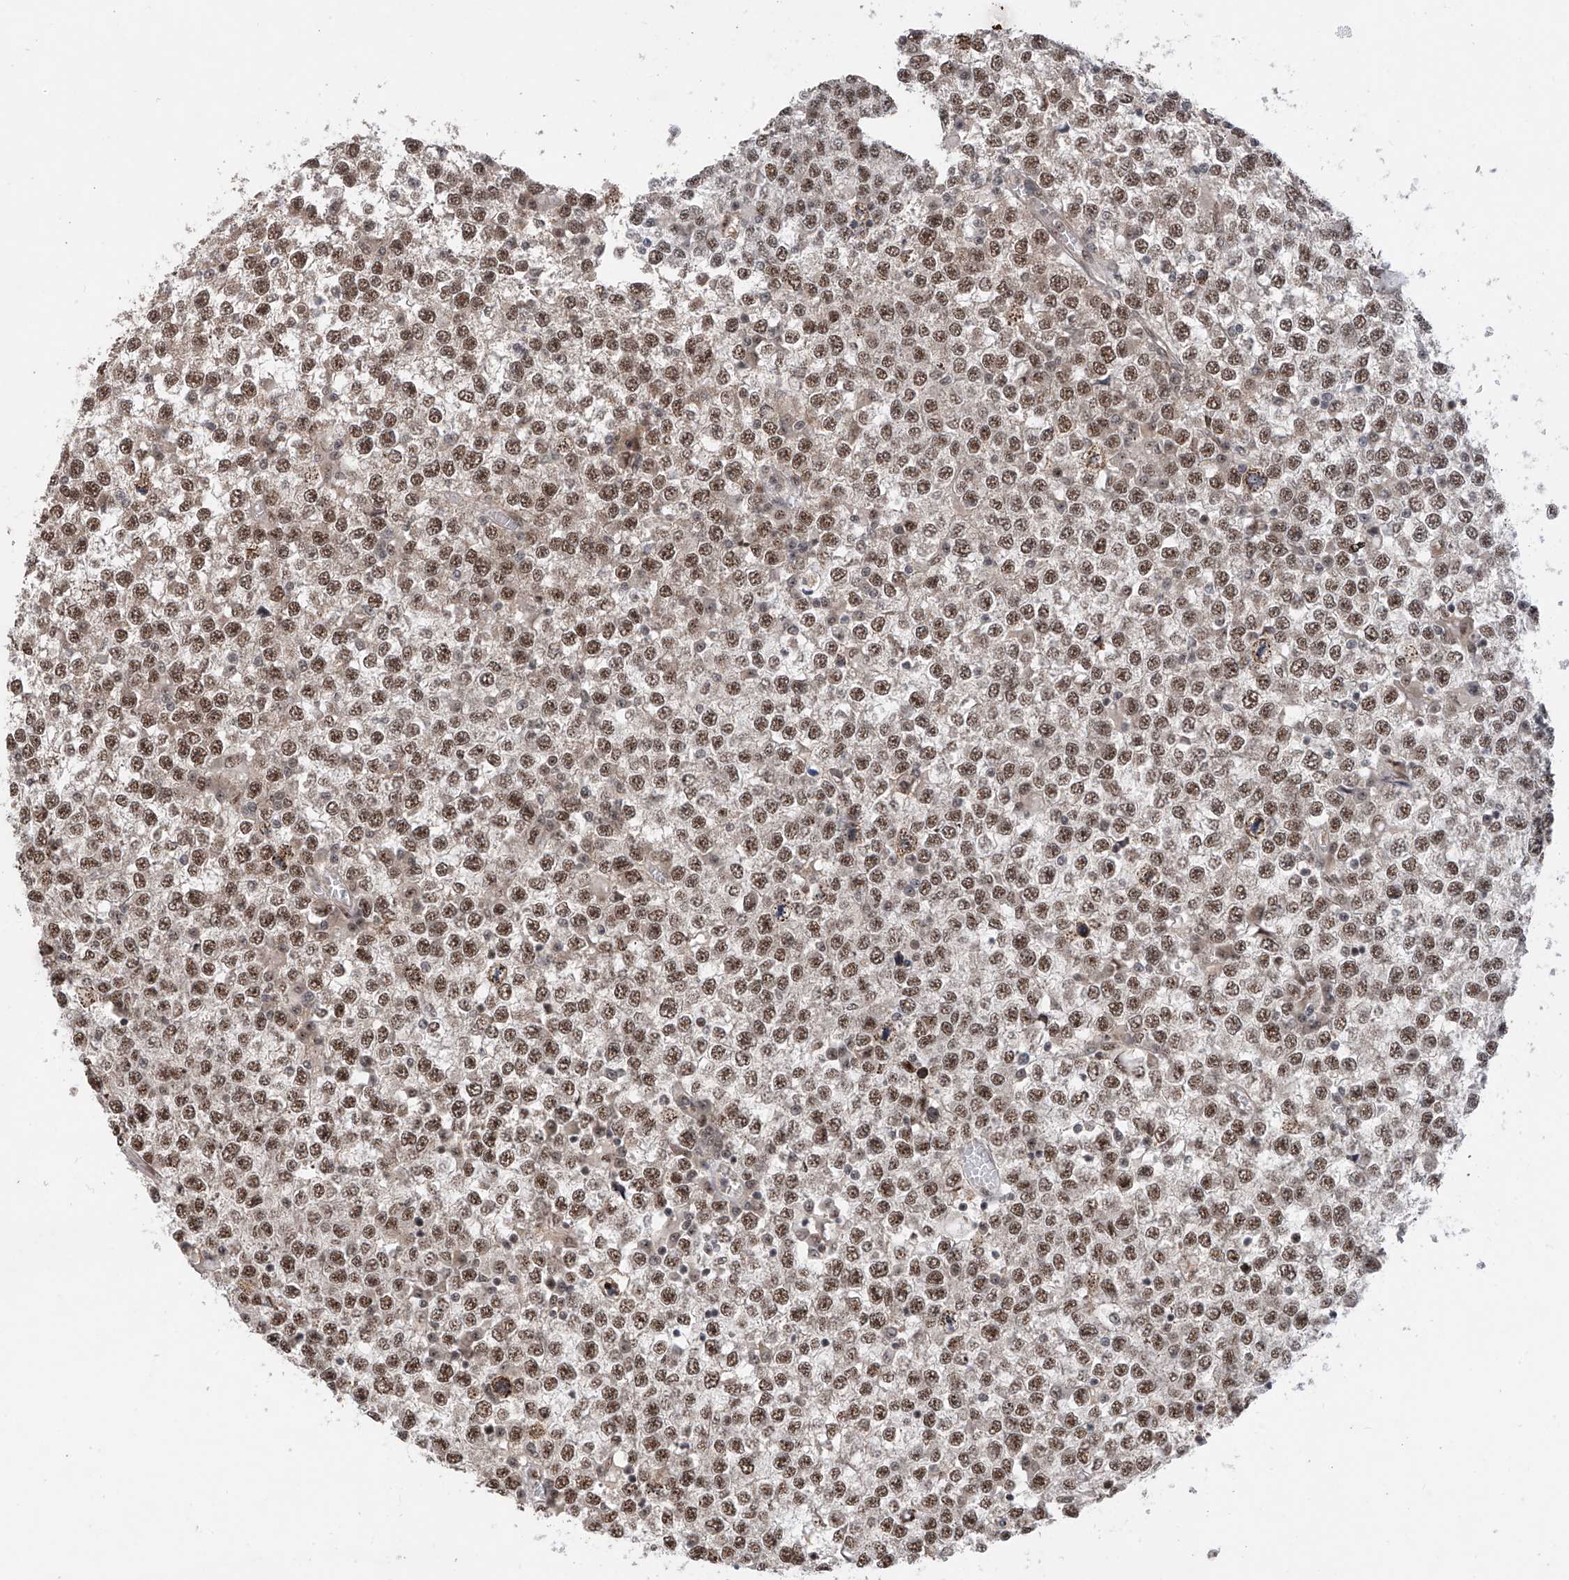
{"staining": {"intensity": "moderate", "quantity": ">75%", "location": "nuclear"}, "tissue": "testis cancer", "cell_type": "Tumor cells", "image_type": "cancer", "snomed": [{"axis": "morphology", "description": "Seminoma, NOS"}, {"axis": "topography", "description": "Testis"}], "caption": "Immunohistochemistry (IHC) staining of testis cancer, which reveals medium levels of moderate nuclear expression in about >75% of tumor cells indicating moderate nuclear protein staining. The staining was performed using DAB (3,3'-diaminobenzidine) (brown) for protein detection and nuclei were counterstained in hematoxylin (blue).", "gene": "RPAIN", "patient": {"sex": "male", "age": 65}}